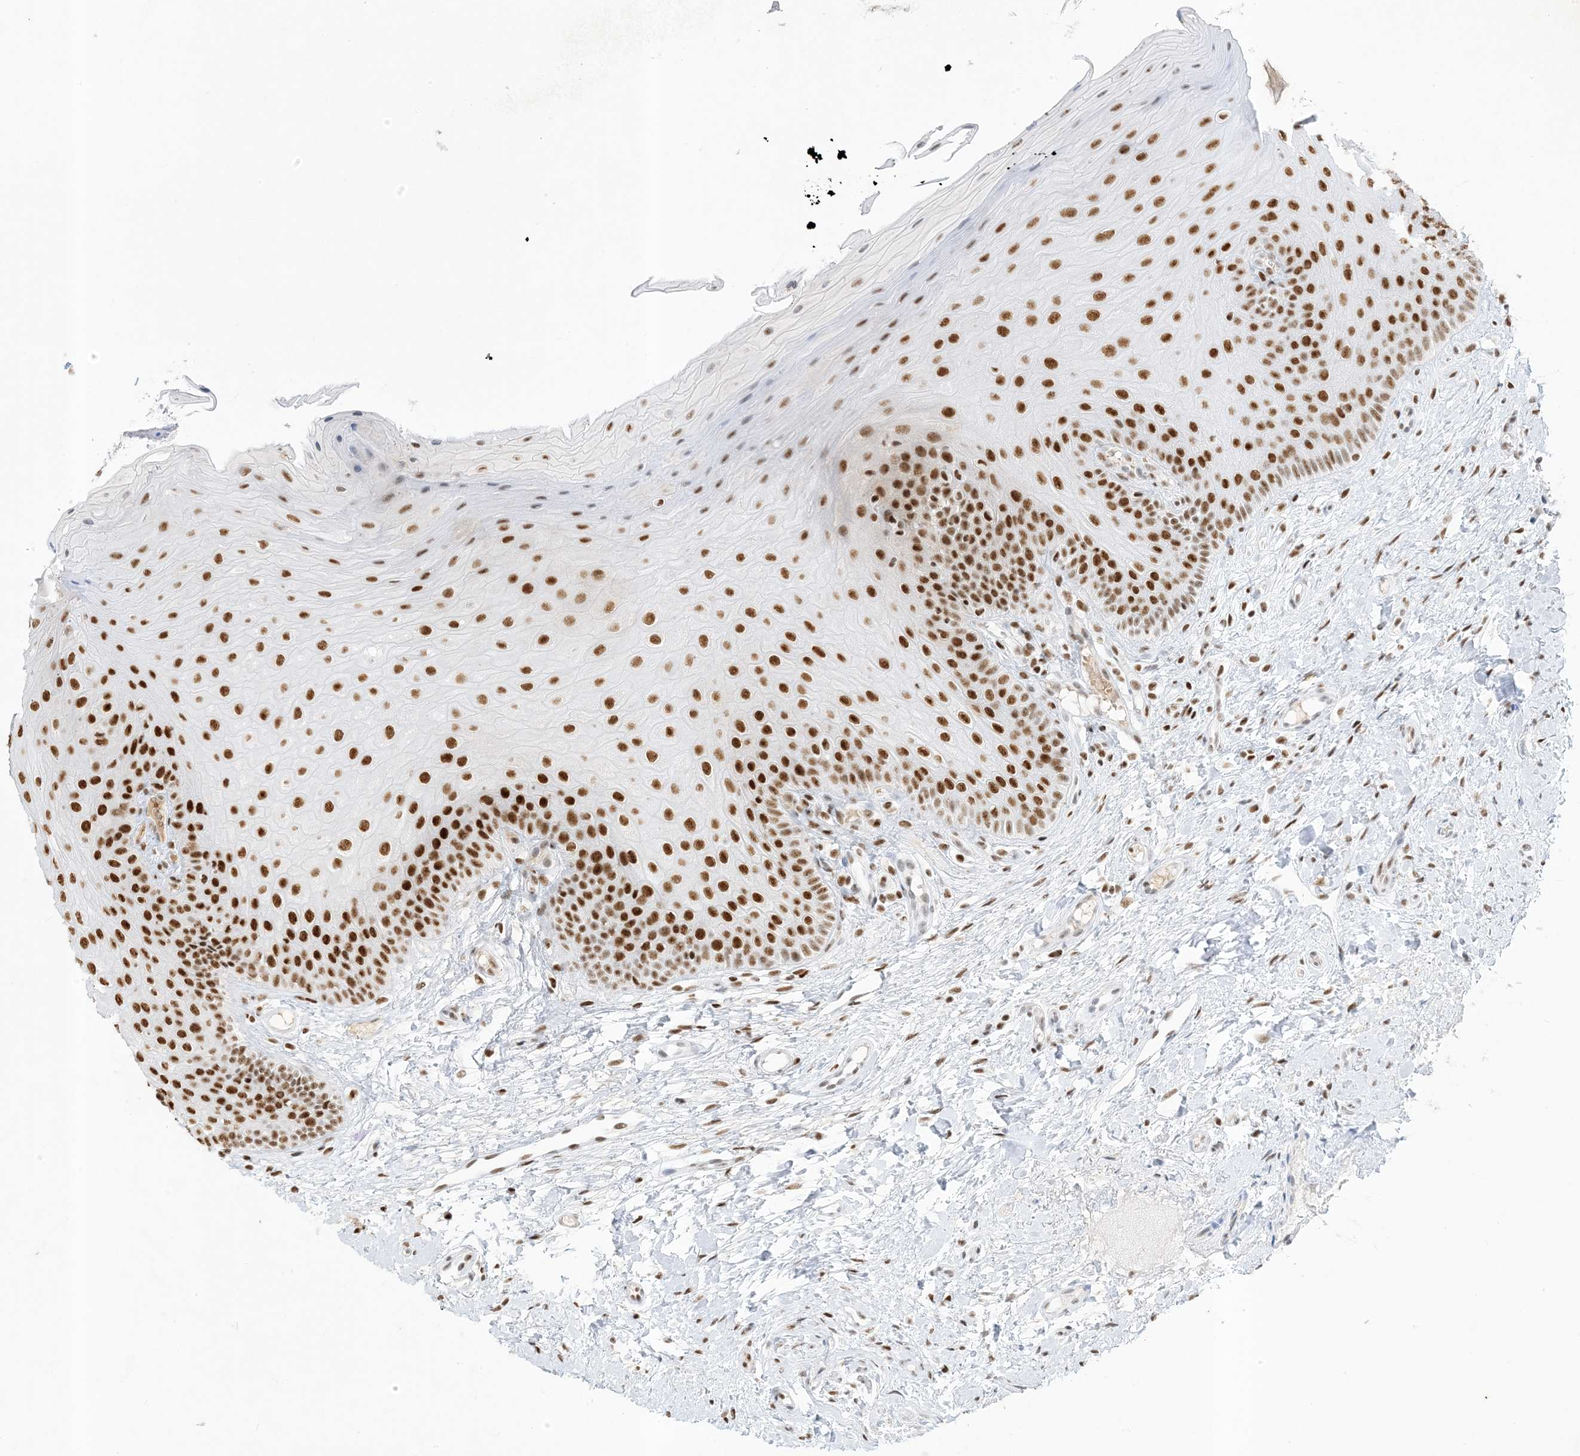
{"staining": {"intensity": "strong", "quantity": "25%-75%", "location": "nuclear"}, "tissue": "oral mucosa", "cell_type": "Squamous epithelial cells", "image_type": "normal", "snomed": [{"axis": "morphology", "description": "Normal tissue, NOS"}, {"axis": "topography", "description": "Oral tissue"}], "caption": "An image of oral mucosa stained for a protein exhibits strong nuclear brown staining in squamous epithelial cells. (DAB (3,3'-diaminobenzidine) IHC, brown staining for protein, blue staining for nuclei).", "gene": "PPIL2", "patient": {"sex": "female", "age": 68}}